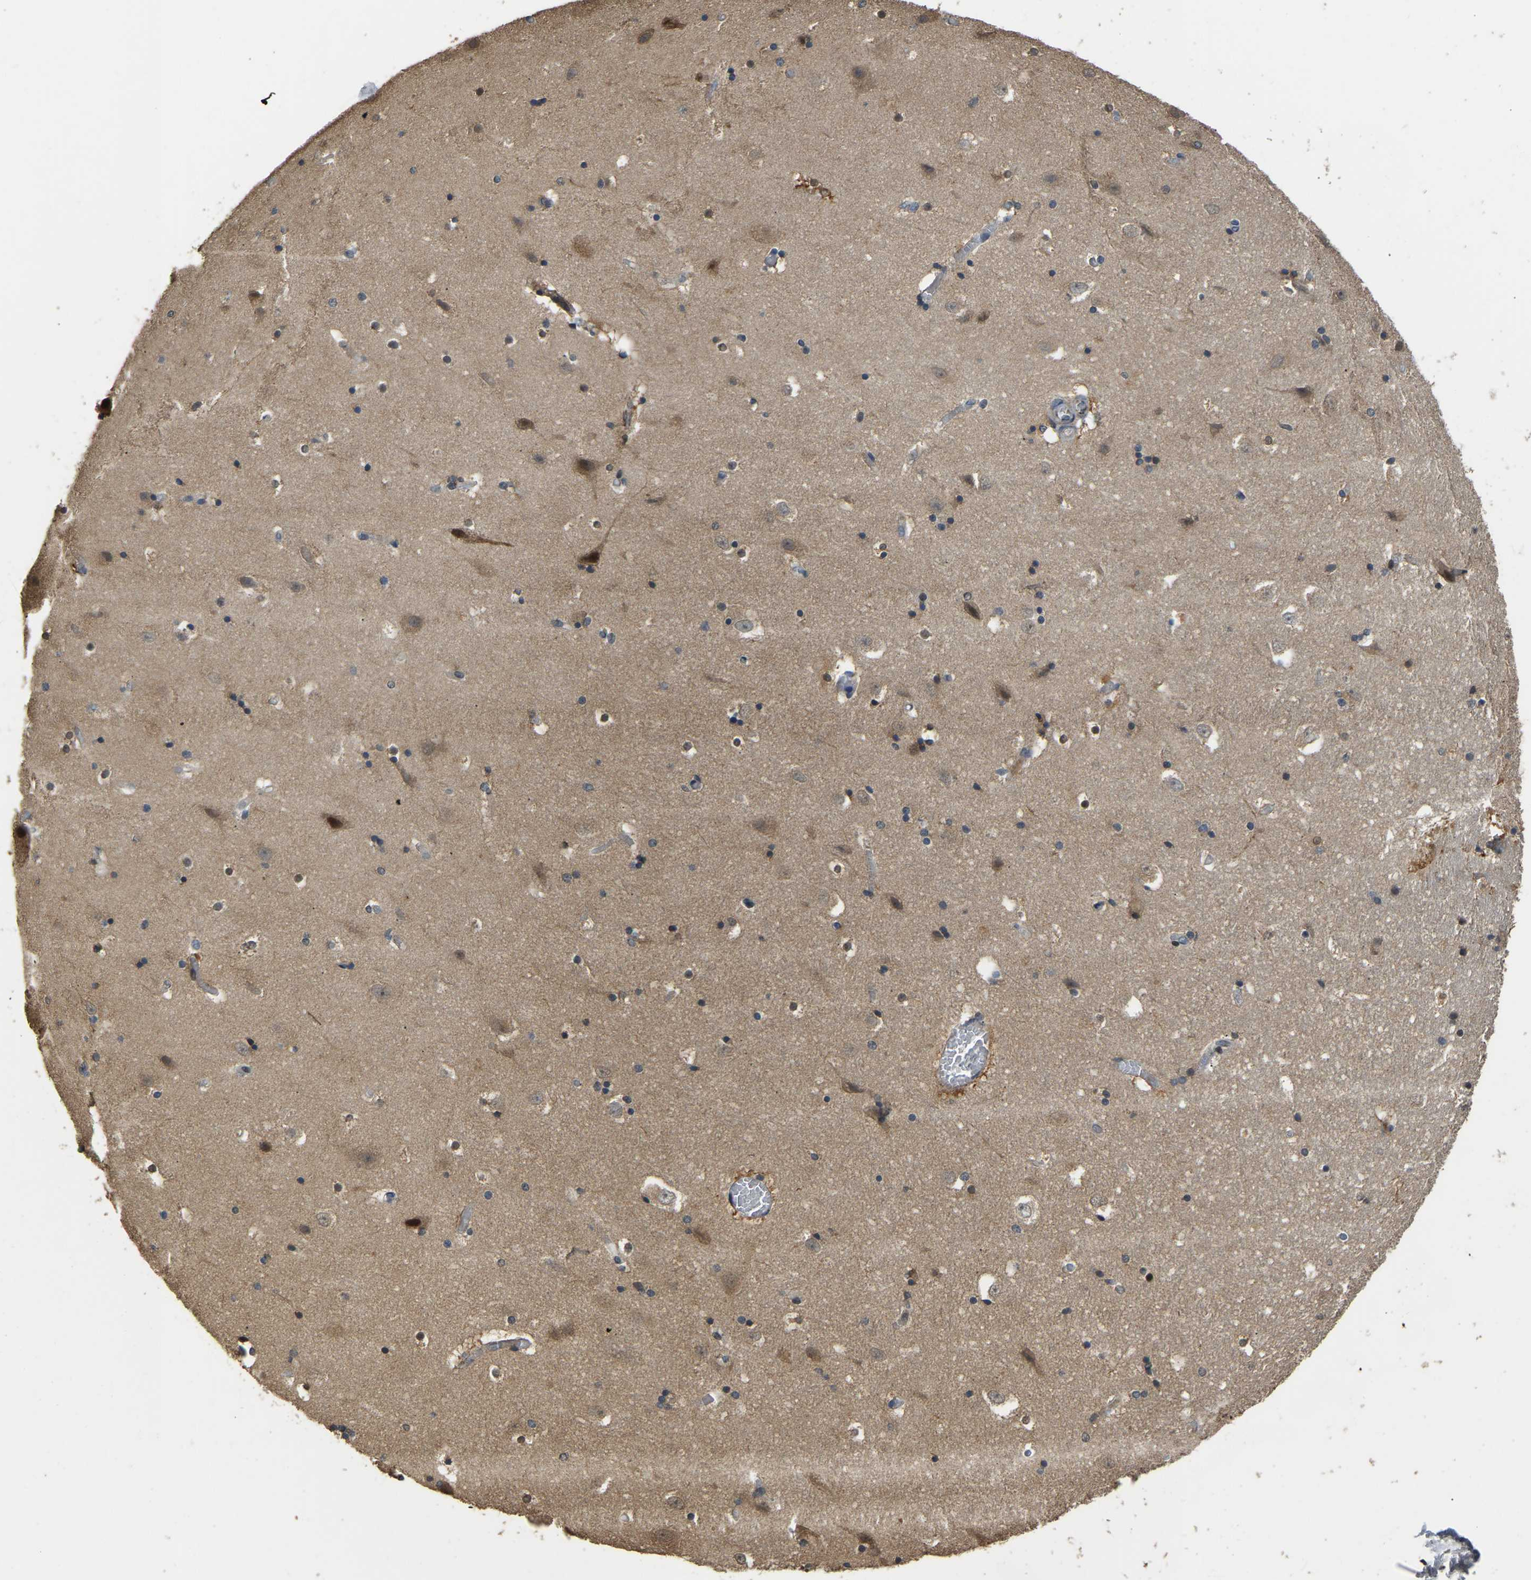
{"staining": {"intensity": "moderate", "quantity": "<25%", "location": "cytoplasmic/membranous,nuclear"}, "tissue": "hippocampus", "cell_type": "Glial cells", "image_type": "normal", "snomed": [{"axis": "morphology", "description": "Normal tissue, NOS"}, {"axis": "topography", "description": "Hippocampus"}], "caption": "A brown stain highlights moderate cytoplasmic/membranous,nuclear expression of a protein in glial cells of normal hippocampus. Immunohistochemistry stains the protein of interest in brown and the nuclei are stained blue.", "gene": "TUFM", "patient": {"sex": "male", "age": 45}}